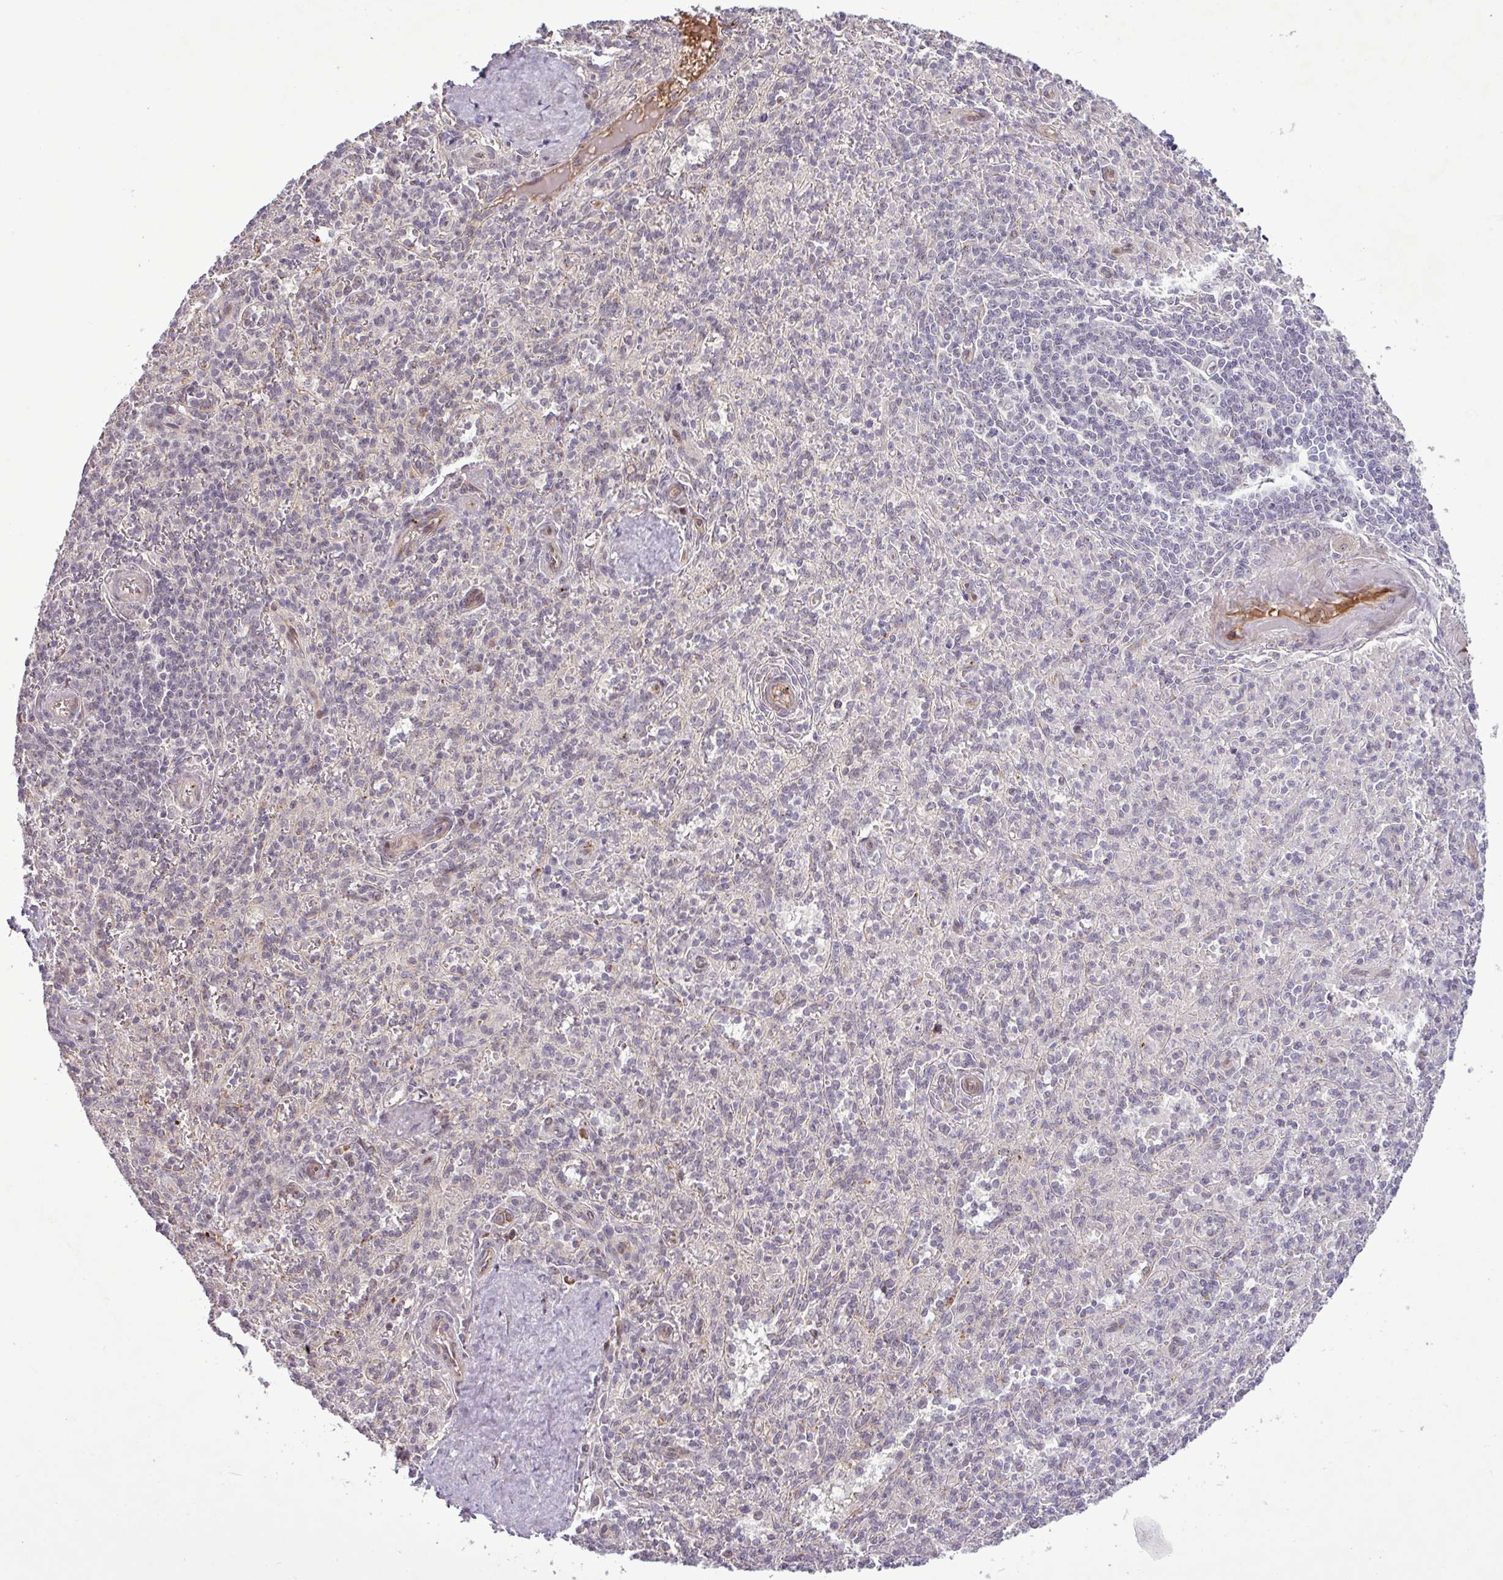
{"staining": {"intensity": "negative", "quantity": "none", "location": "none"}, "tissue": "spleen", "cell_type": "Cells in red pulp", "image_type": "normal", "snomed": [{"axis": "morphology", "description": "Normal tissue, NOS"}, {"axis": "topography", "description": "Spleen"}], "caption": "Immunohistochemistry (IHC) image of benign spleen stained for a protein (brown), which demonstrates no staining in cells in red pulp. (Immunohistochemistry, brightfield microscopy, high magnification).", "gene": "PCDH1", "patient": {"sex": "female", "age": 70}}